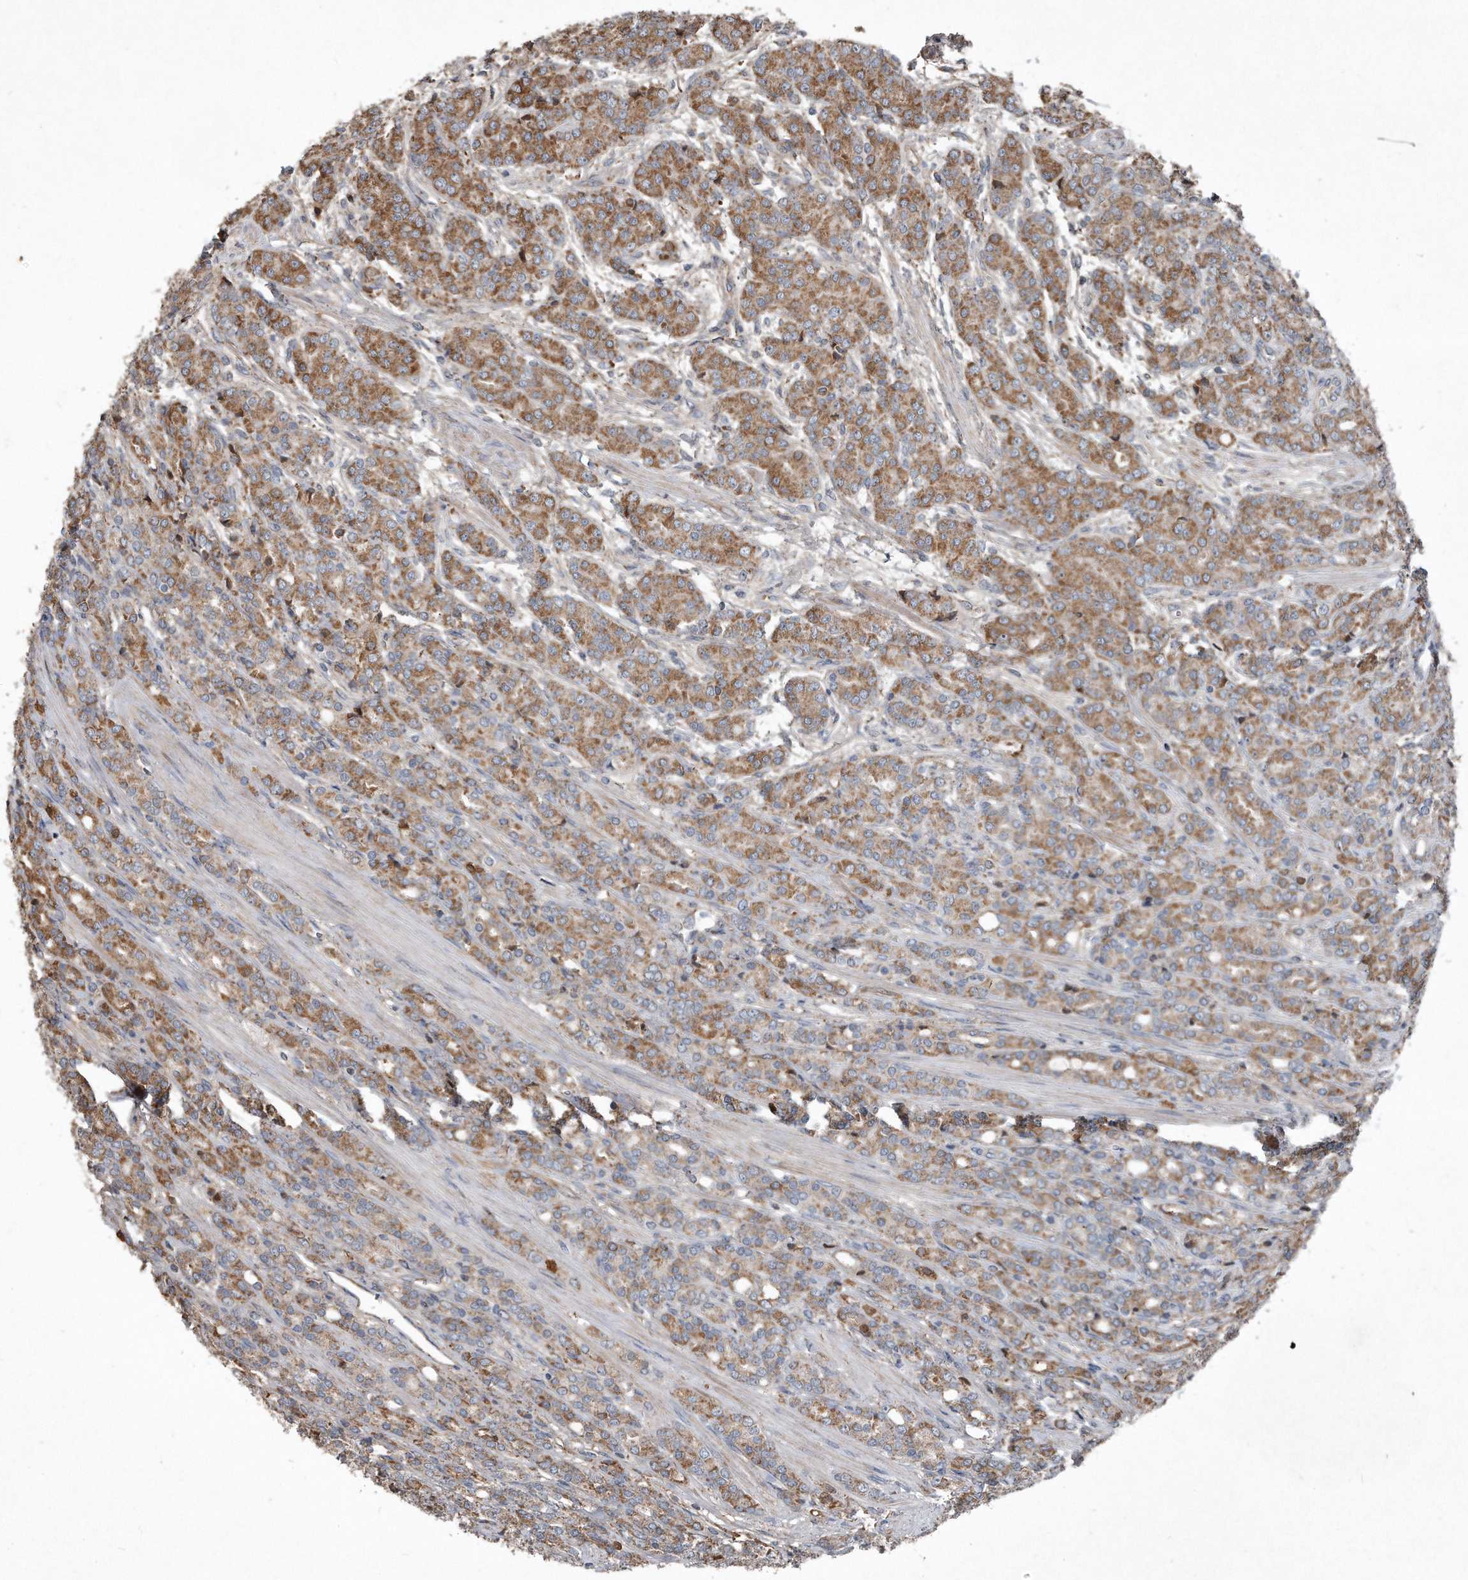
{"staining": {"intensity": "moderate", "quantity": ">75%", "location": "cytoplasmic/membranous"}, "tissue": "prostate cancer", "cell_type": "Tumor cells", "image_type": "cancer", "snomed": [{"axis": "morphology", "description": "Adenocarcinoma, High grade"}, {"axis": "topography", "description": "Prostate"}], "caption": "This image displays prostate cancer (adenocarcinoma (high-grade)) stained with immunohistochemistry to label a protein in brown. The cytoplasmic/membranous of tumor cells show moderate positivity for the protein. Nuclei are counter-stained blue.", "gene": "SDHA", "patient": {"sex": "male", "age": 62}}